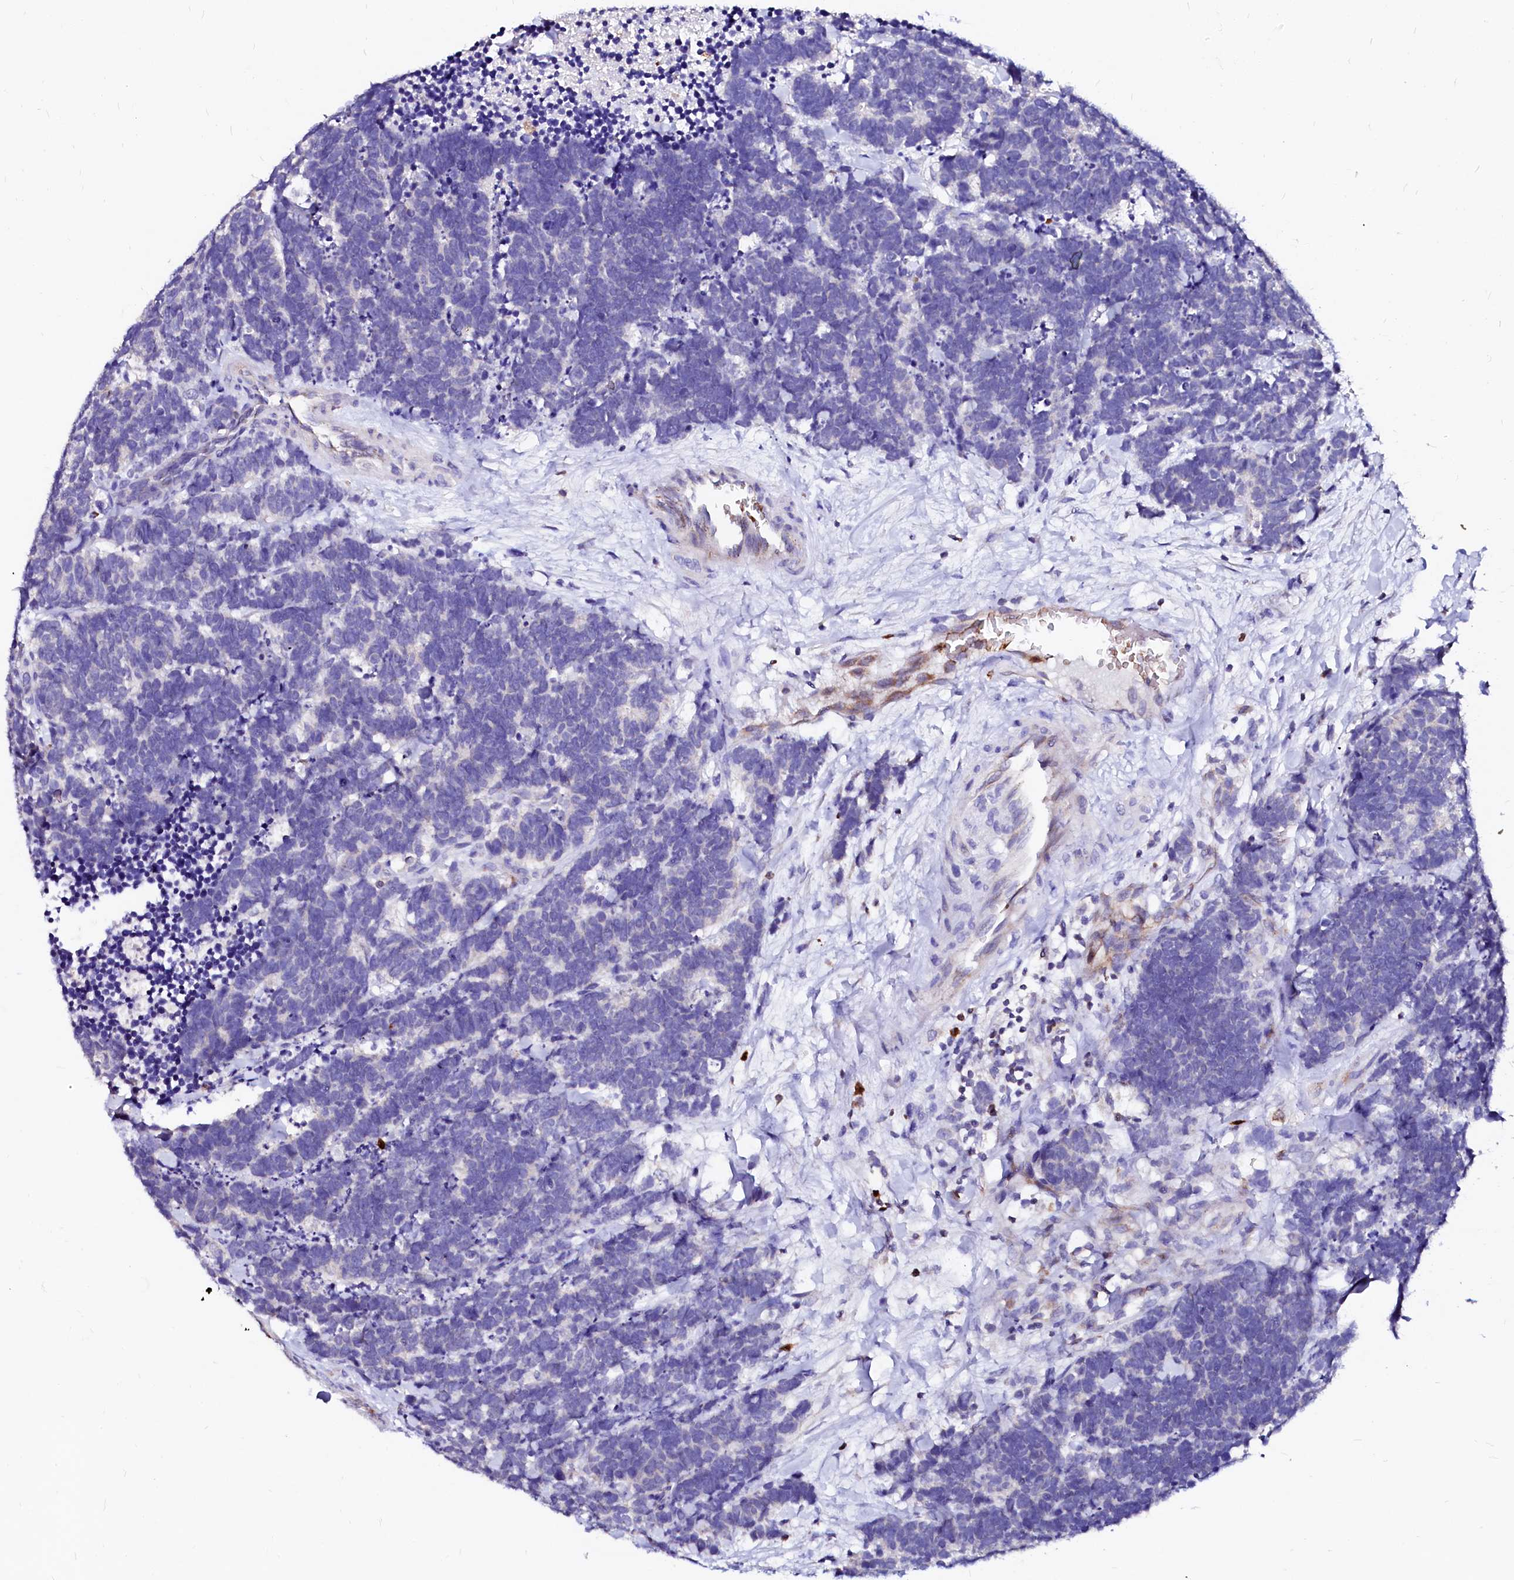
{"staining": {"intensity": "negative", "quantity": "none", "location": "none"}, "tissue": "carcinoid", "cell_type": "Tumor cells", "image_type": "cancer", "snomed": [{"axis": "morphology", "description": "Carcinoma, NOS"}, {"axis": "morphology", "description": "Carcinoid, malignant, NOS"}, {"axis": "topography", "description": "Urinary bladder"}], "caption": "Immunohistochemistry of human malignant carcinoid shows no expression in tumor cells.", "gene": "RAB27A", "patient": {"sex": "male", "age": 57}}